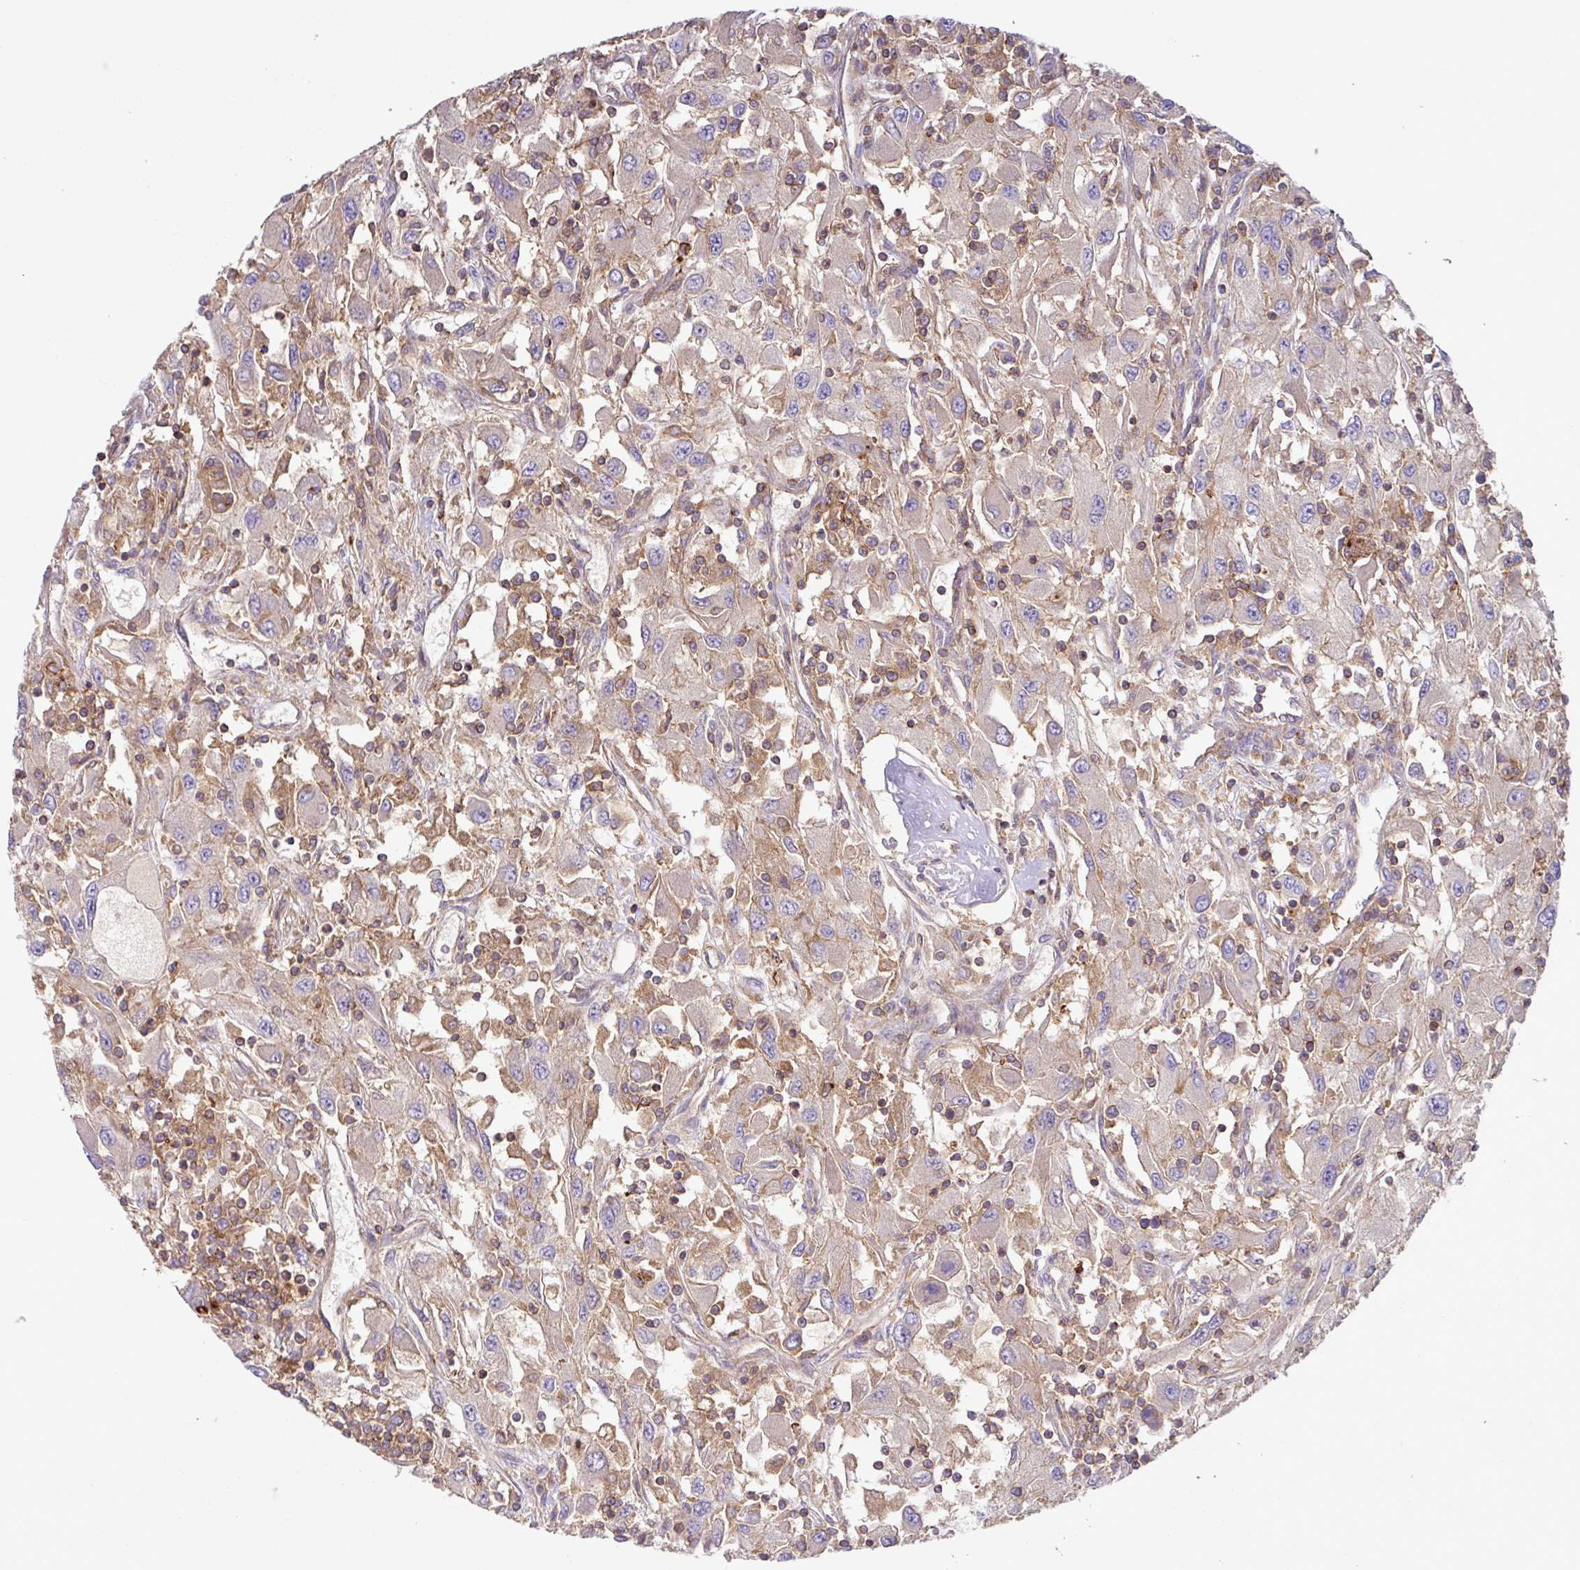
{"staining": {"intensity": "negative", "quantity": "none", "location": "none"}, "tissue": "renal cancer", "cell_type": "Tumor cells", "image_type": "cancer", "snomed": [{"axis": "morphology", "description": "Adenocarcinoma, NOS"}, {"axis": "topography", "description": "Kidney"}], "caption": "The photomicrograph displays no staining of tumor cells in renal cancer (adenocarcinoma). Nuclei are stained in blue.", "gene": "RIC1", "patient": {"sex": "female", "age": 67}}